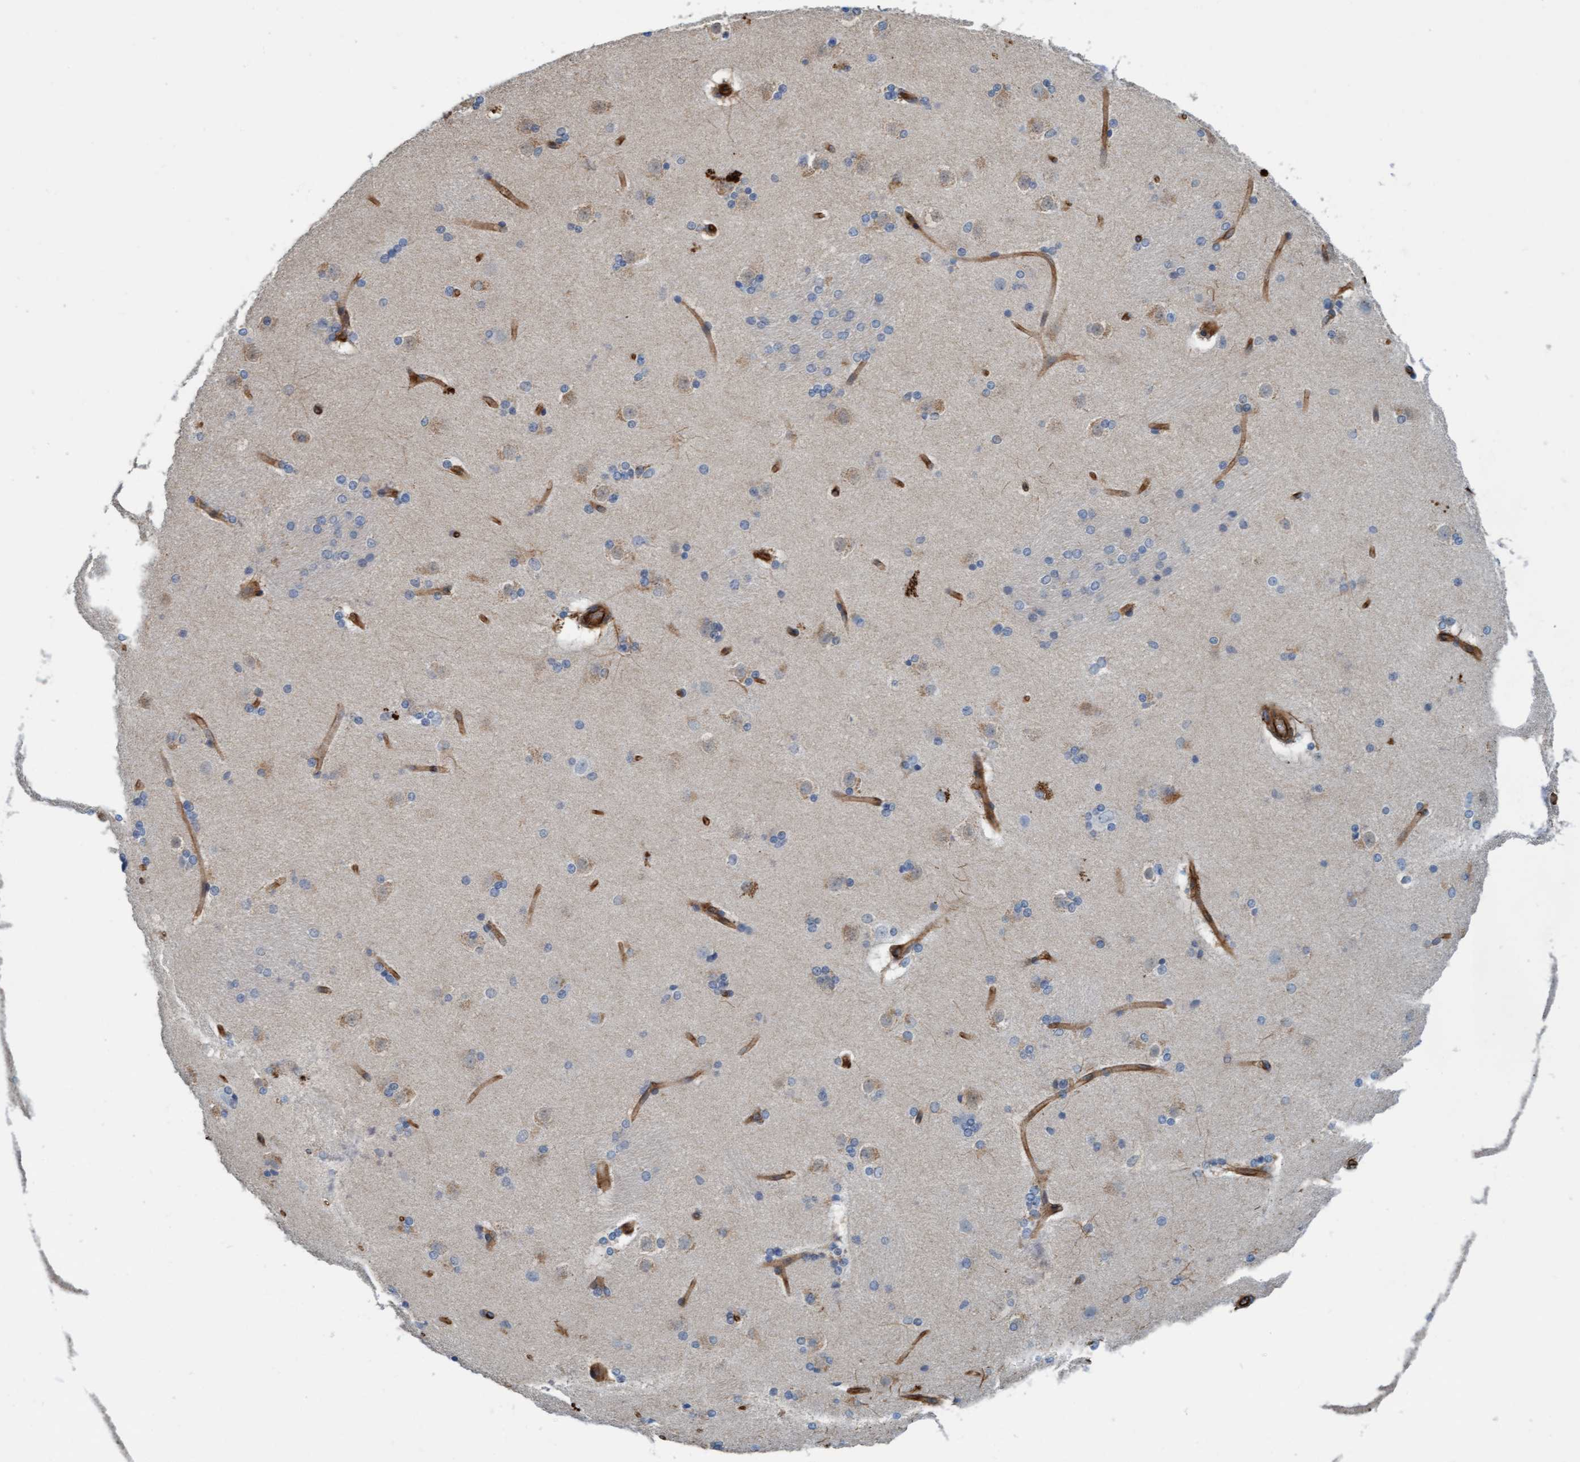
{"staining": {"intensity": "weak", "quantity": "25%-75%", "location": "cytoplasmic/membranous"}, "tissue": "caudate", "cell_type": "Glial cells", "image_type": "normal", "snomed": [{"axis": "morphology", "description": "Normal tissue, NOS"}, {"axis": "topography", "description": "Lateral ventricle wall"}], "caption": "Benign caudate was stained to show a protein in brown. There is low levels of weak cytoplasmic/membranous positivity in approximately 25%-75% of glial cells.", "gene": "STXBP4", "patient": {"sex": "female", "age": 19}}